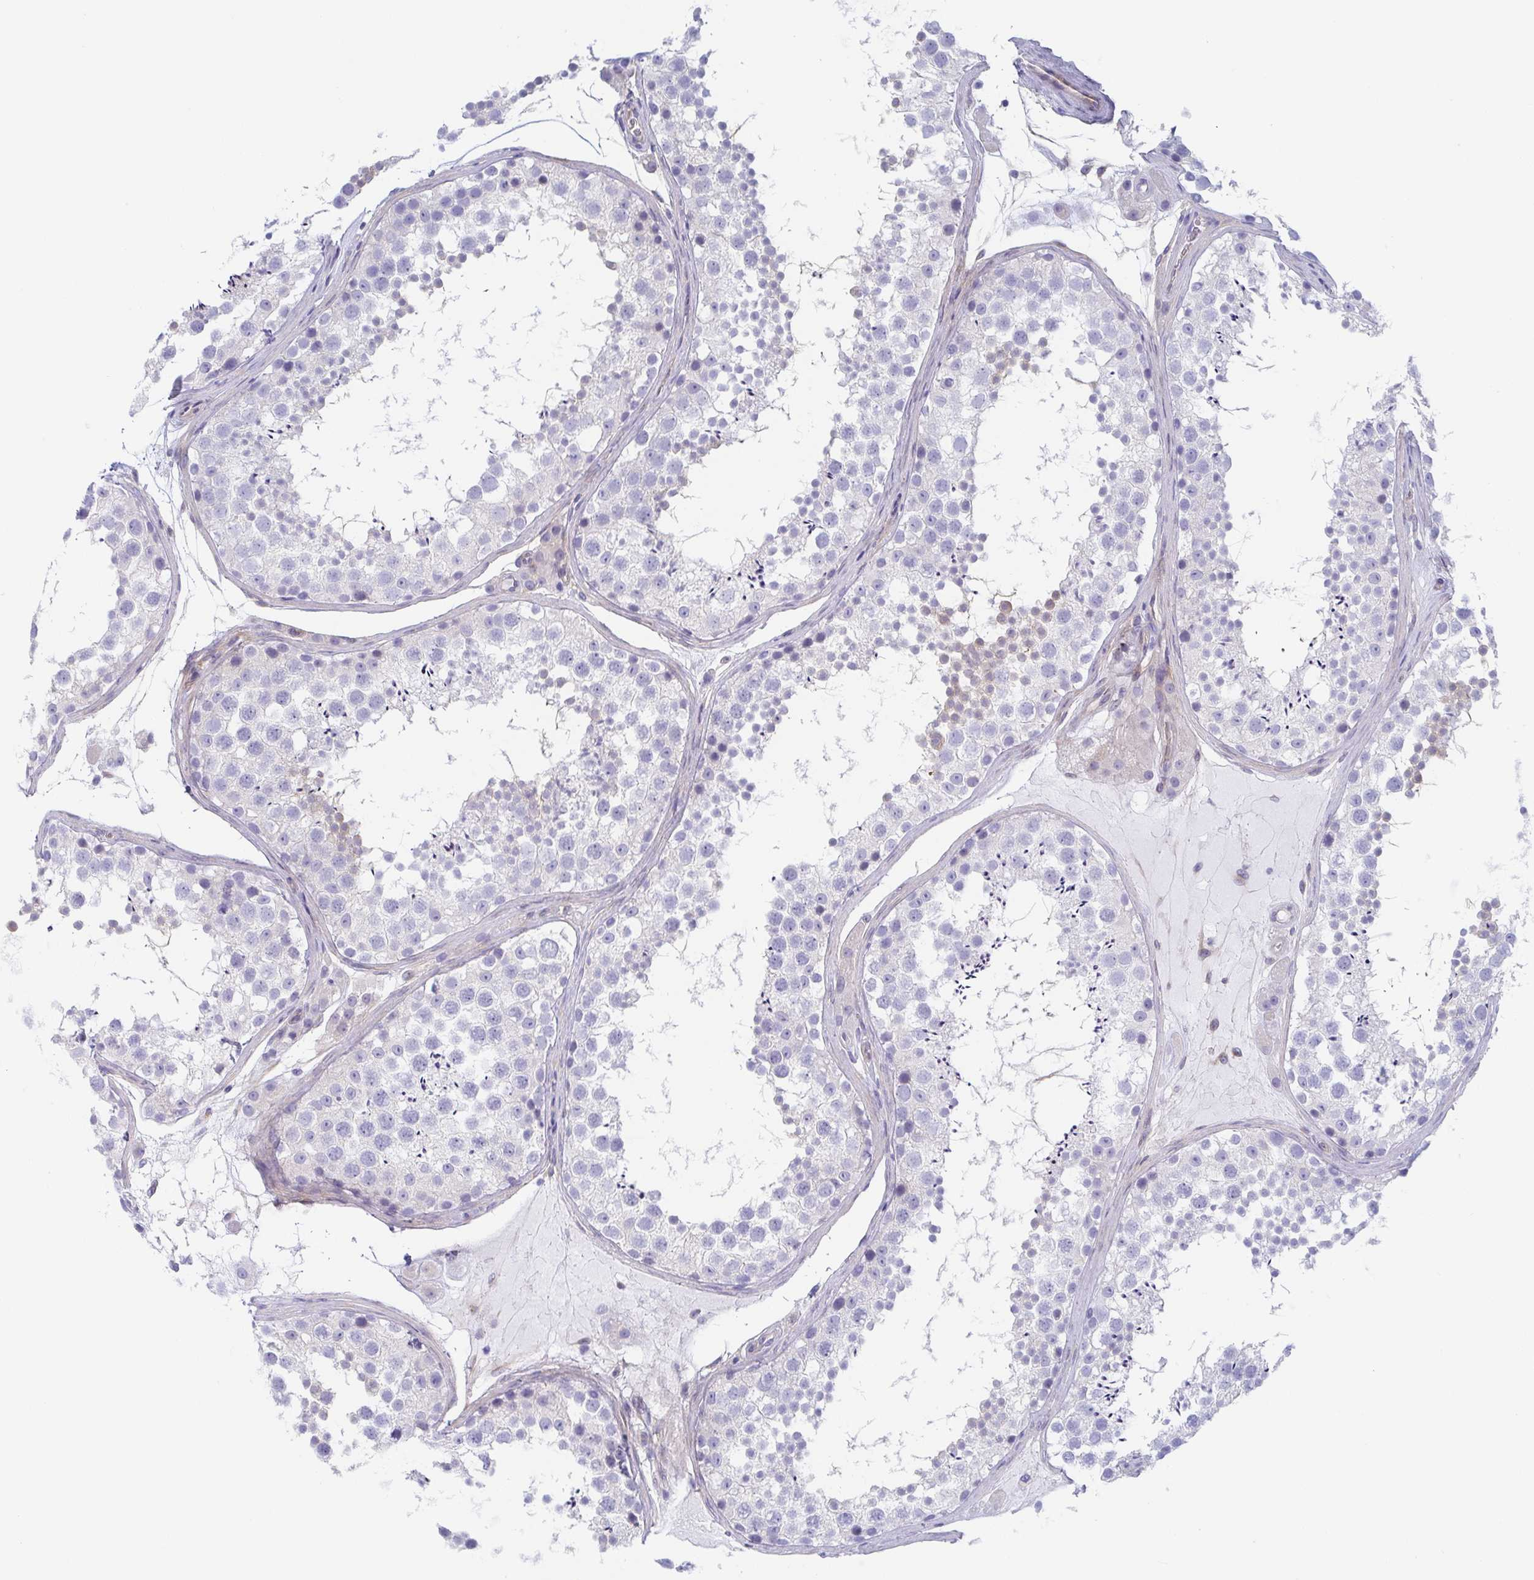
{"staining": {"intensity": "negative", "quantity": "none", "location": "none"}, "tissue": "testis", "cell_type": "Cells in seminiferous ducts", "image_type": "normal", "snomed": [{"axis": "morphology", "description": "Normal tissue, NOS"}, {"axis": "topography", "description": "Testis"}], "caption": "DAB (3,3'-diaminobenzidine) immunohistochemical staining of benign testis displays no significant expression in cells in seminiferous ducts.", "gene": "DYNC1I1", "patient": {"sex": "male", "age": 41}}